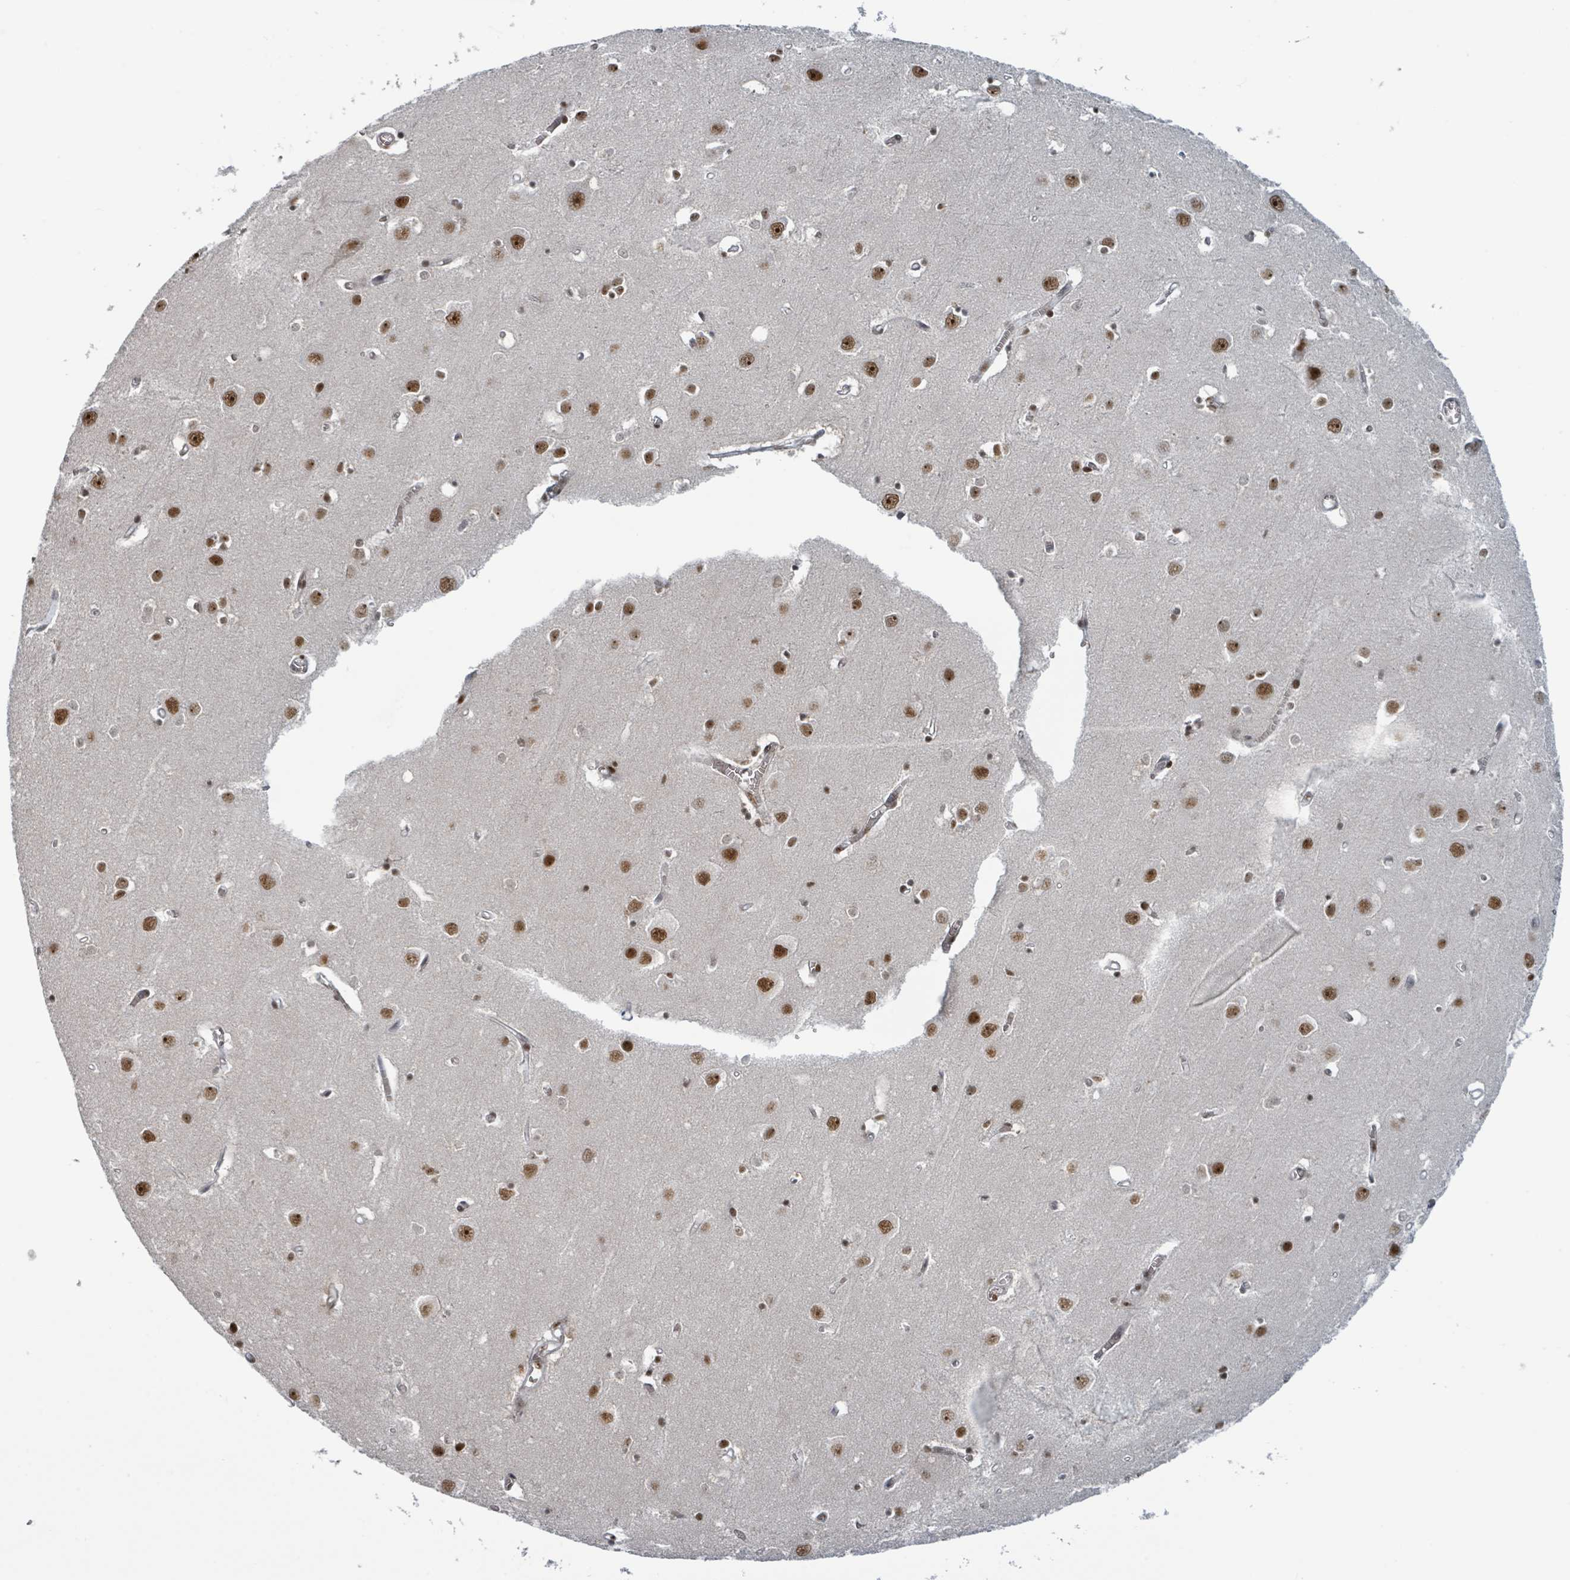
{"staining": {"intensity": "strong", "quantity": "25%-75%", "location": "nuclear"}, "tissue": "cerebral cortex", "cell_type": "Endothelial cells", "image_type": "normal", "snomed": [{"axis": "morphology", "description": "Normal tissue, NOS"}, {"axis": "topography", "description": "Cerebral cortex"}], "caption": "Immunohistochemical staining of normal human cerebral cortex demonstrates high levels of strong nuclear staining in about 25%-75% of endothelial cells. Immunohistochemistry stains the protein in brown and the nuclei are stained blue.", "gene": "KLF3", "patient": {"sex": "male", "age": 70}}